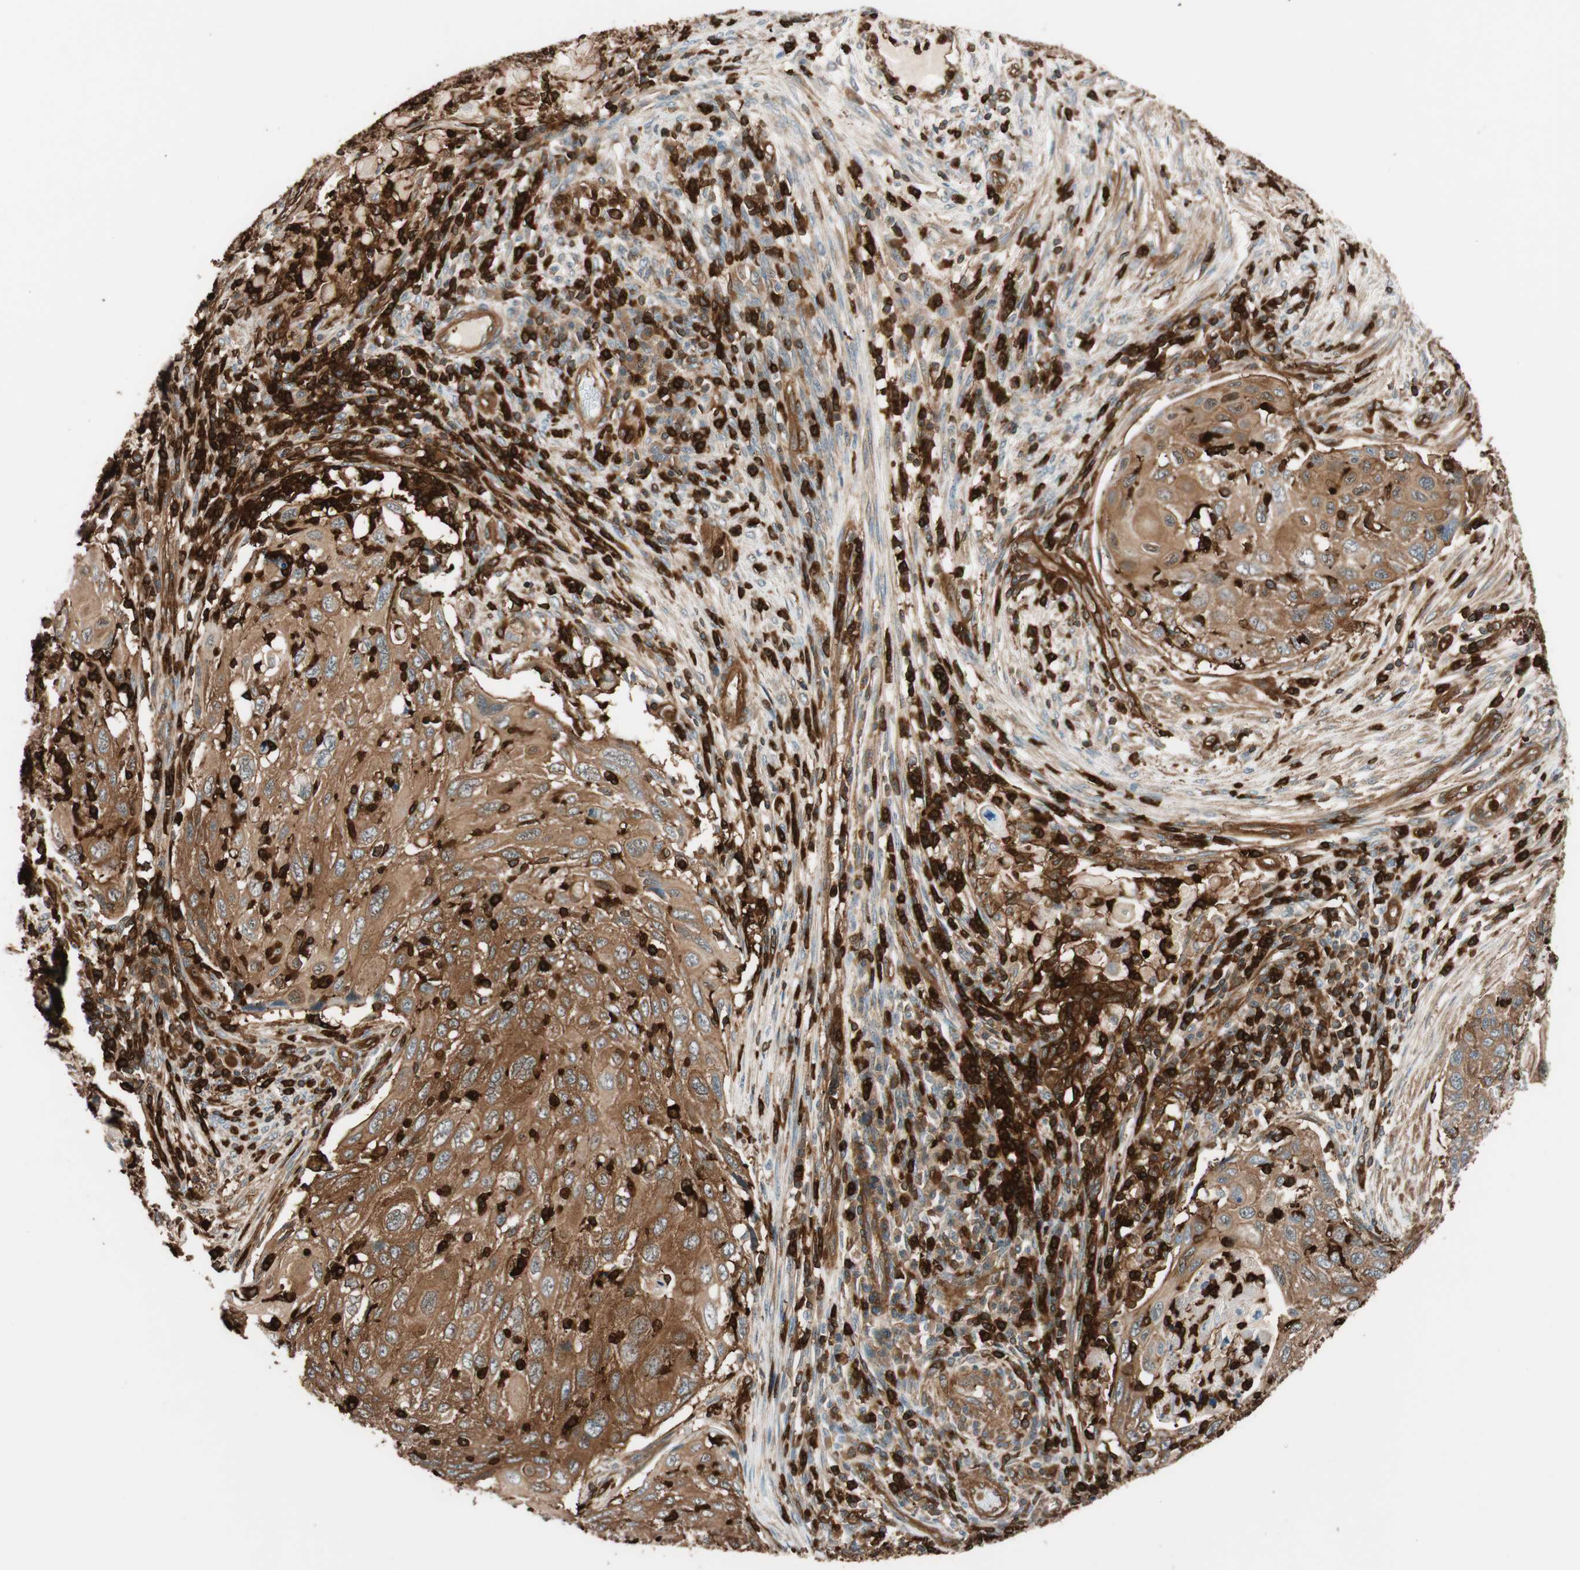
{"staining": {"intensity": "strong", "quantity": ">75%", "location": "cytoplasmic/membranous"}, "tissue": "cervical cancer", "cell_type": "Tumor cells", "image_type": "cancer", "snomed": [{"axis": "morphology", "description": "Squamous cell carcinoma, NOS"}, {"axis": "topography", "description": "Cervix"}], "caption": "DAB immunohistochemical staining of human squamous cell carcinoma (cervical) shows strong cytoplasmic/membranous protein positivity in approximately >75% of tumor cells. (Stains: DAB (3,3'-diaminobenzidine) in brown, nuclei in blue, Microscopy: brightfield microscopy at high magnification).", "gene": "VASP", "patient": {"sex": "female", "age": 70}}